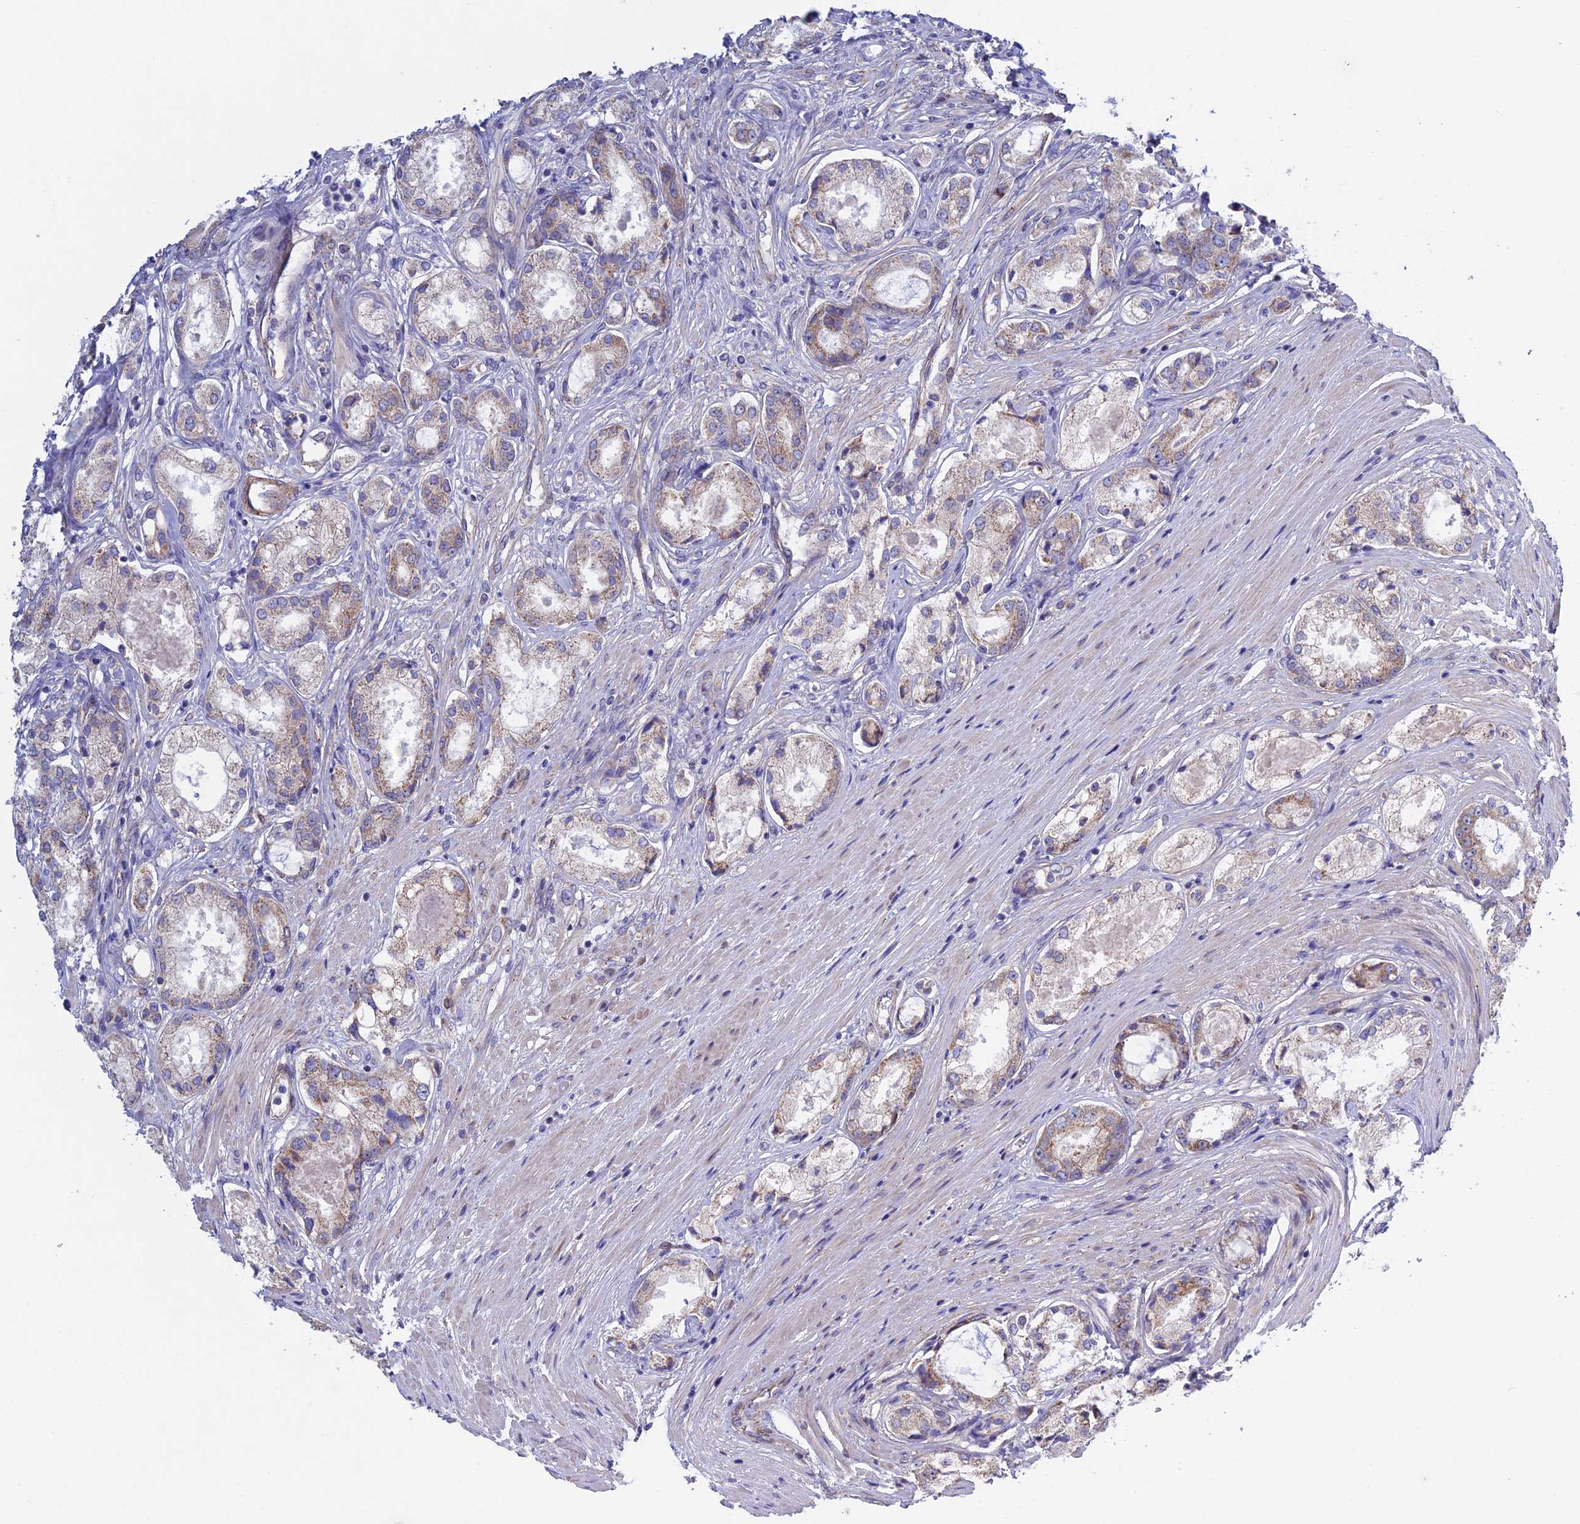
{"staining": {"intensity": "weak", "quantity": "<25%", "location": "cytoplasmic/membranous"}, "tissue": "prostate cancer", "cell_type": "Tumor cells", "image_type": "cancer", "snomed": [{"axis": "morphology", "description": "Adenocarcinoma, Low grade"}, {"axis": "topography", "description": "Prostate"}], "caption": "Tumor cells show no significant staining in low-grade adenocarcinoma (prostate). The staining is performed using DAB brown chromogen with nuclei counter-stained in using hematoxylin.", "gene": "ETFDH", "patient": {"sex": "male", "age": 68}}